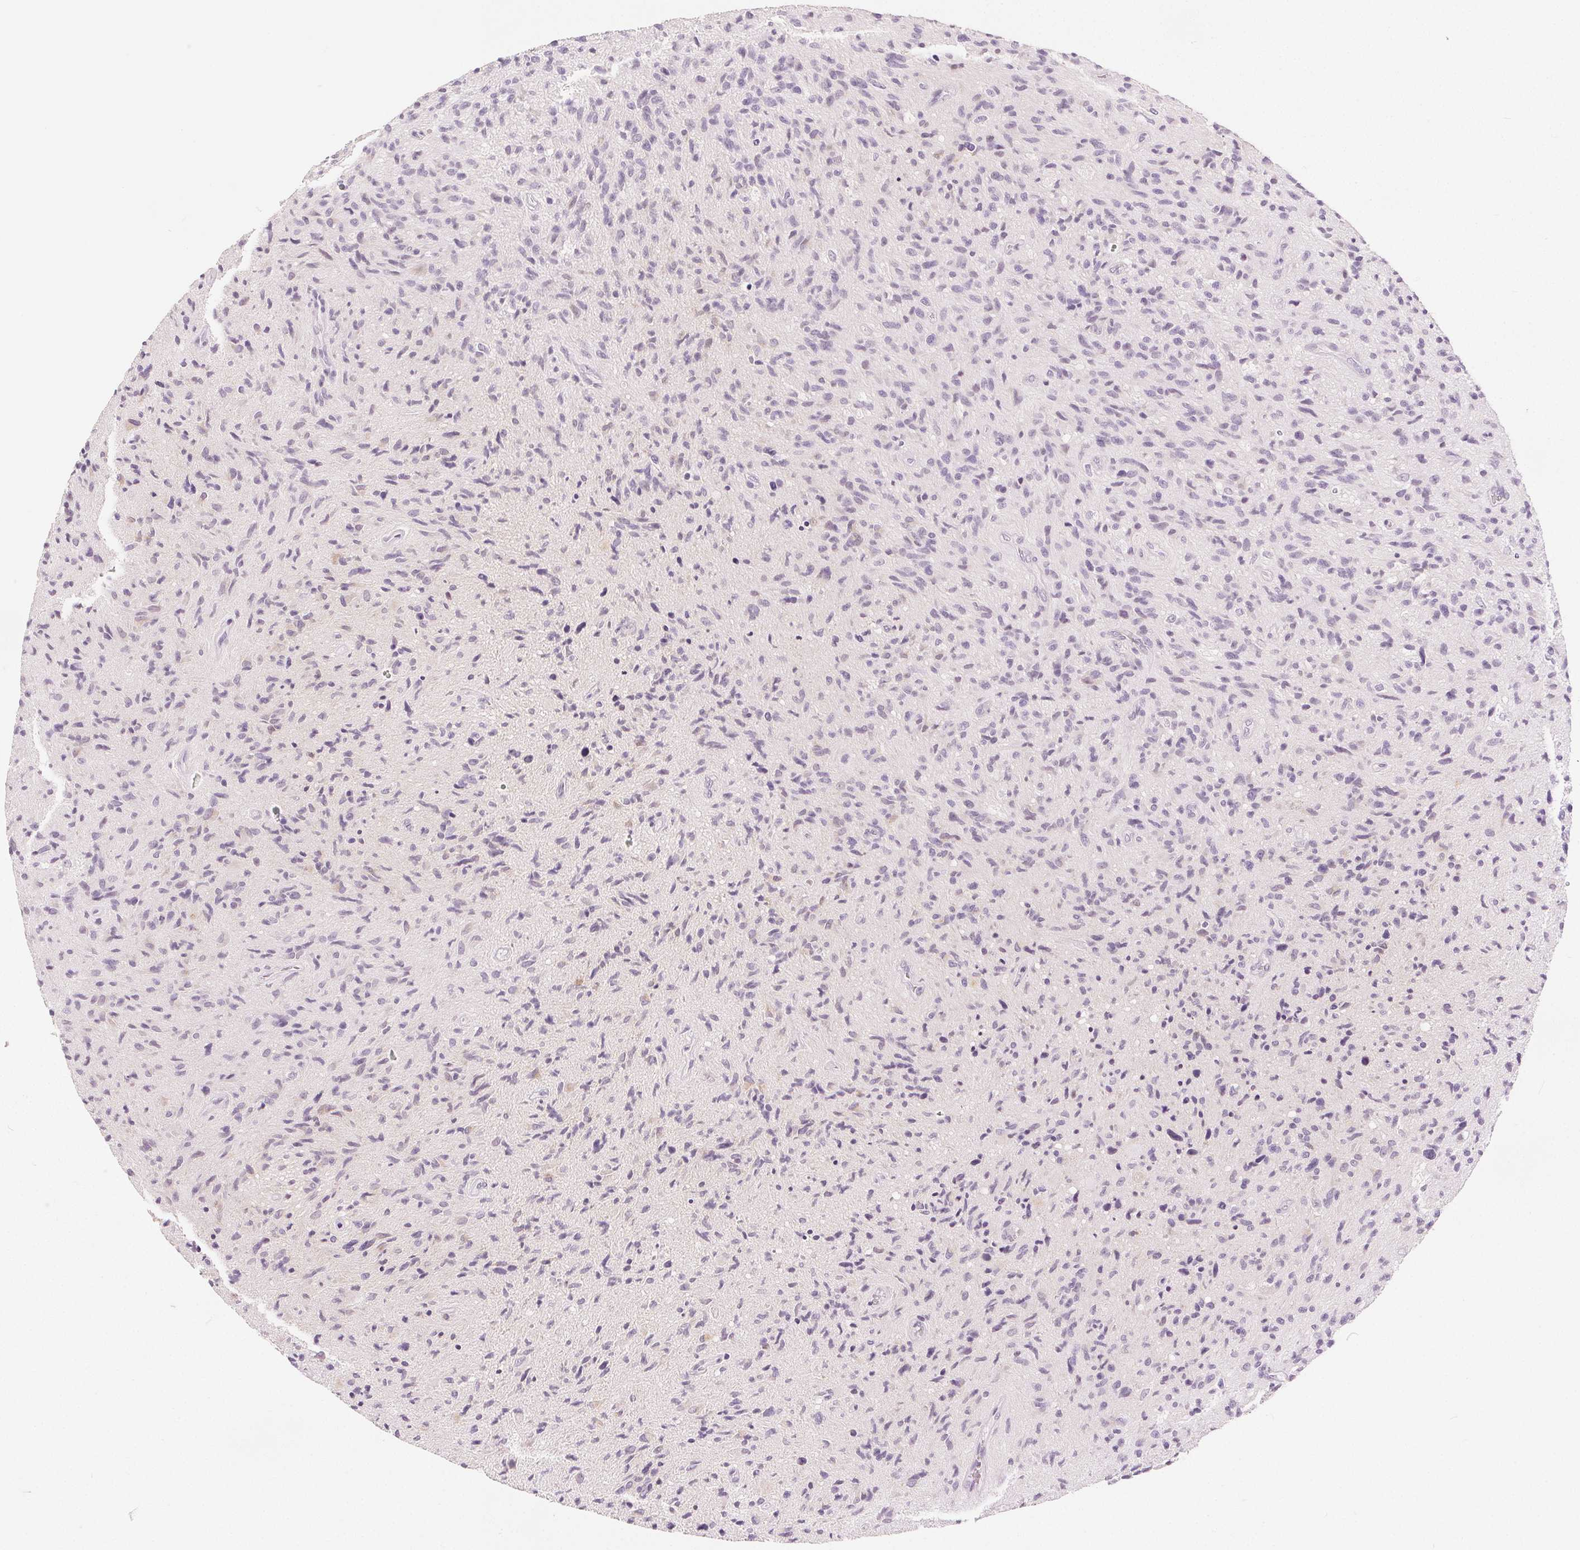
{"staining": {"intensity": "negative", "quantity": "none", "location": "none"}, "tissue": "glioma", "cell_type": "Tumor cells", "image_type": "cancer", "snomed": [{"axis": "morphology", "description": "Glioma, malignant, High grade"}, {"axis": "topography", "description": "Brain"}], "caption": "Tumor cells show no significant positivity in glioma.", "gene": "CA12", "patient": {"sex": "male", "age": 54}}